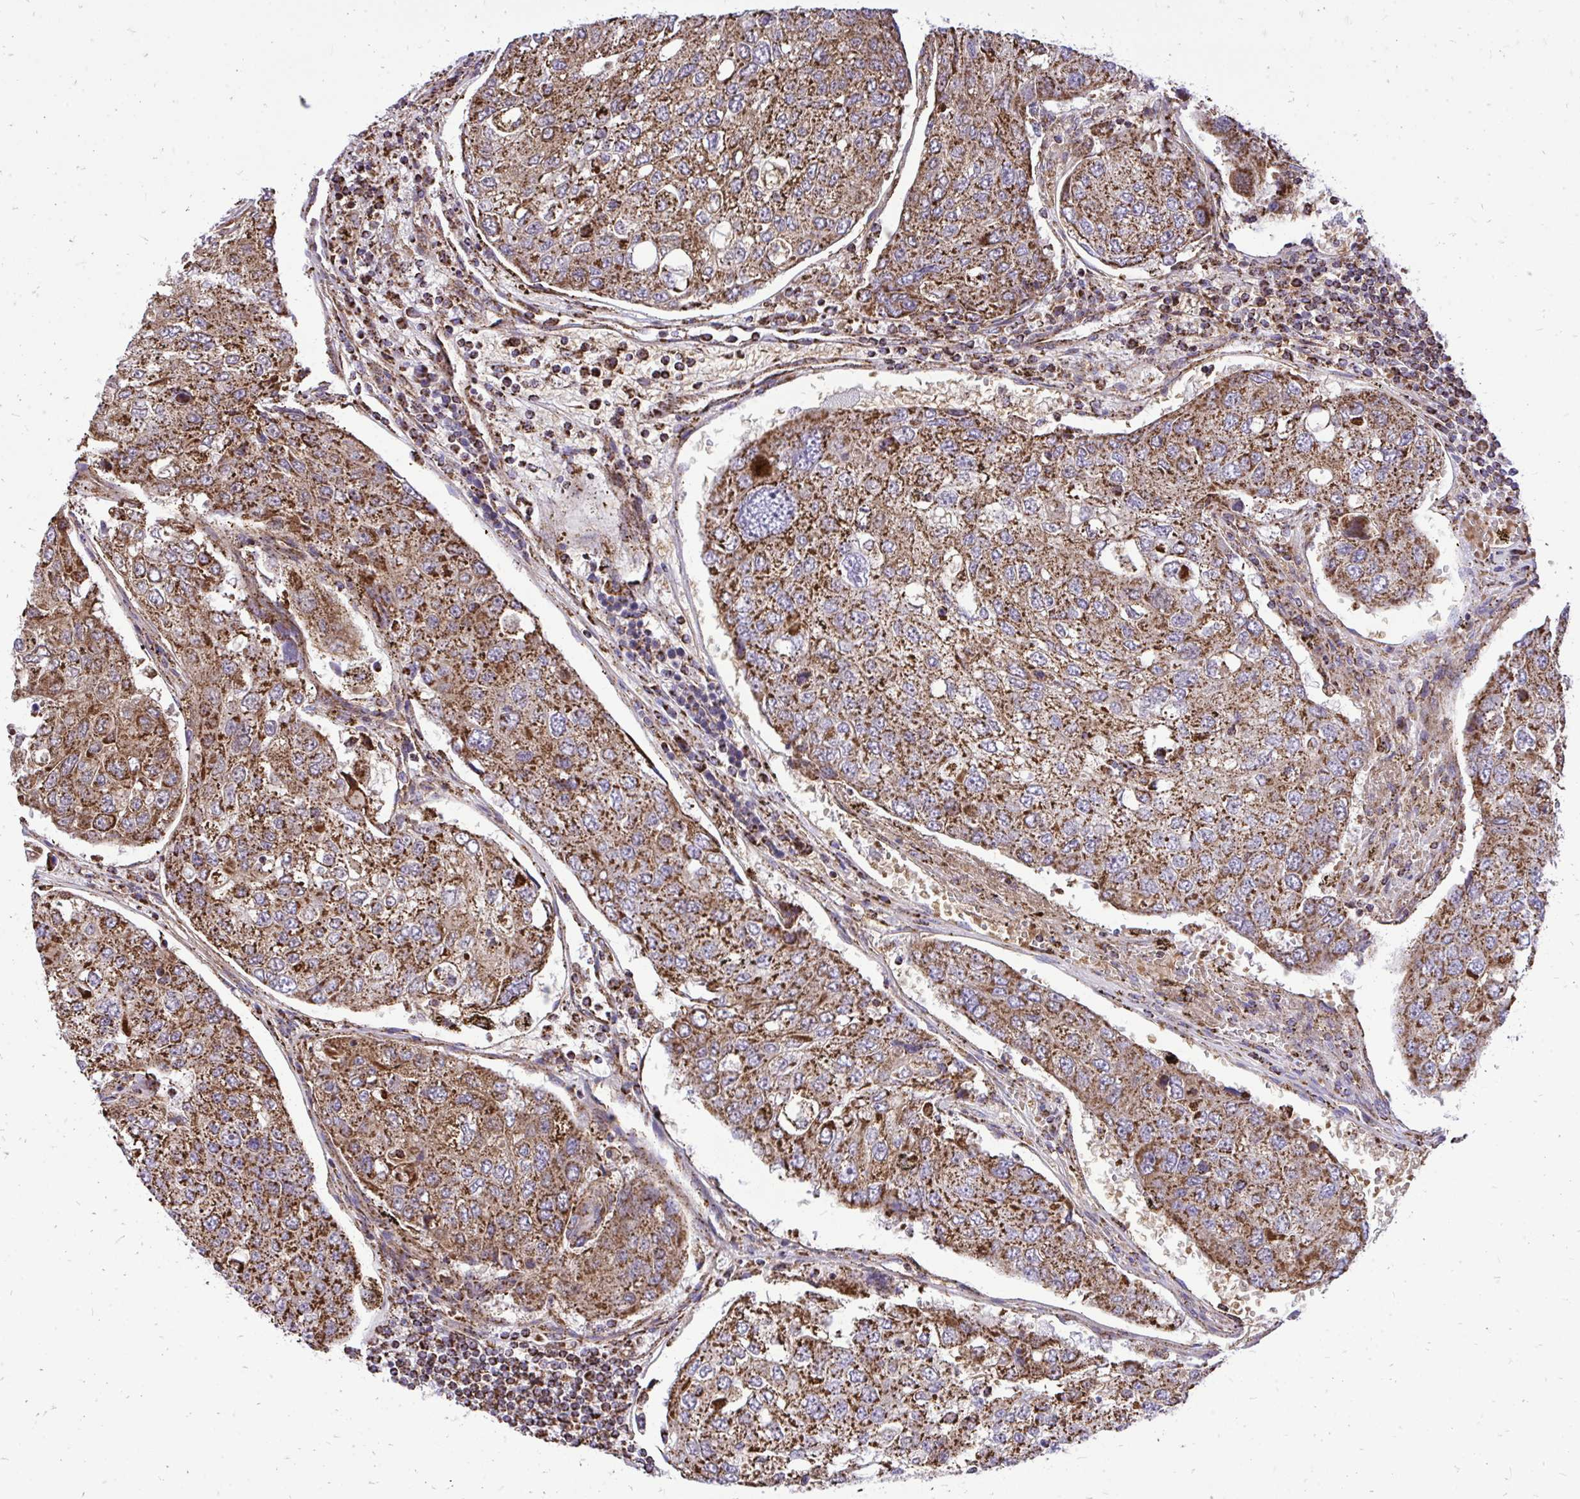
{"staining": {"intensity": "moderate", "quantity": ">75%", "location": "cytoplasmic/membranous"}, "tissue": "urothelial cancer", "cell_type": "Tumor cells", "image_type": "cancer", "snomed": [{"axis": "morphology", "description": "Urothelial carcinoma, High grade"}, {"axis": "topography", "description": "Lymph node"}, {"axis": "topography", "description": "Urinary bladder"}], "caption": "An immunohistochemistry (IHC) image of neoplastic tissue is shown. Protein staining in brown shows moderate cytoplasmic/membranous positivity in urothelial cancer within tumor cells. Using DAB (brown) and hematoxylin (blue) stains, captured at high magnification using brightfield microscopy.", "gene": "UBE2C", "patient": {"sex": "male", "age": 51}}